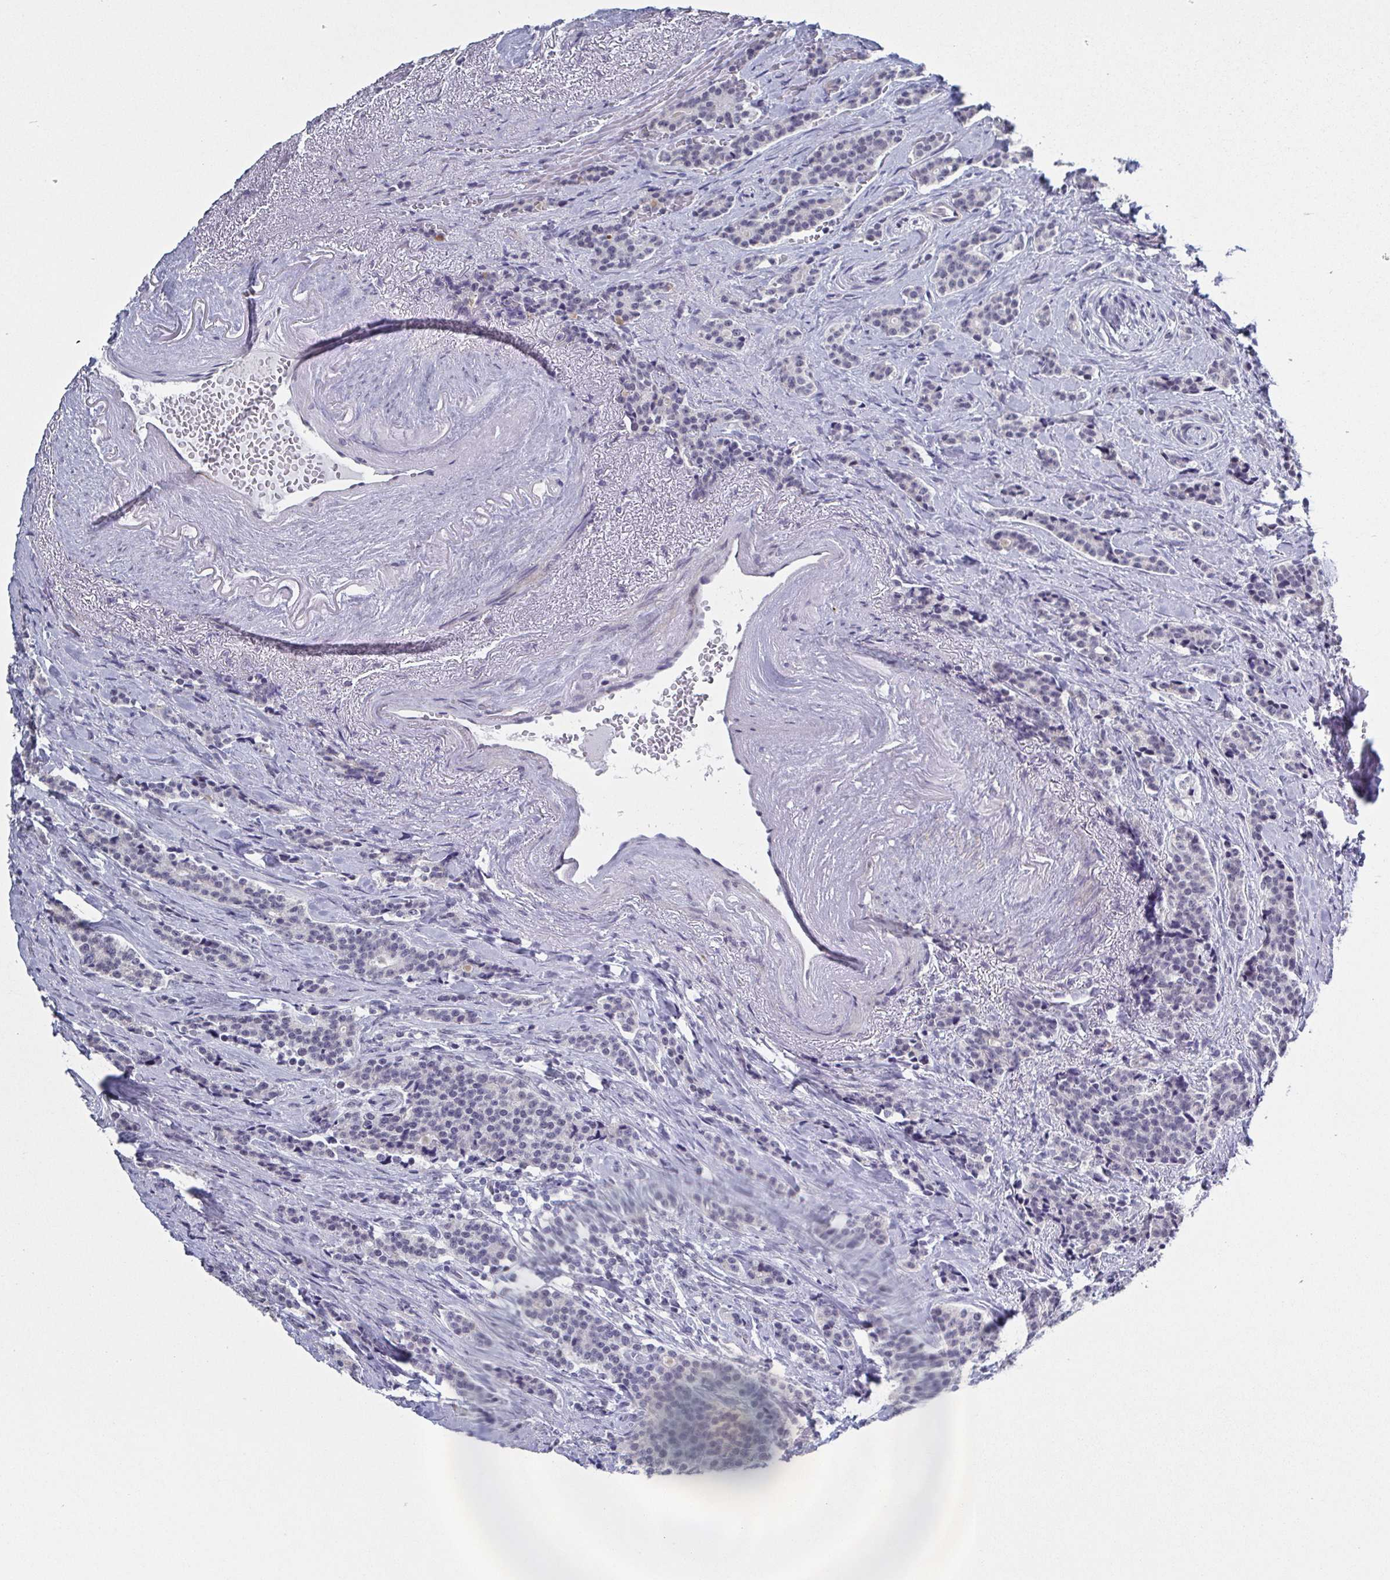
{"staining": {"intensity": "negative", "quantity": "none", "location": "none"}, "tissue": "carcinoid", "cell_type": "Tumor cells", "image_type": "cancer", "snomed": [{"axis": "morphology", "description": "Carcinoid, malignant, NOS"}, {"axis": "topography", "description": "Small intestine"}], "caption": "Carcinoid was stained to show a protein in brown. There is no significant staining in tumor cells.", "gene": "TMEM92", "patient": {"sex": "female", "age": 73}}